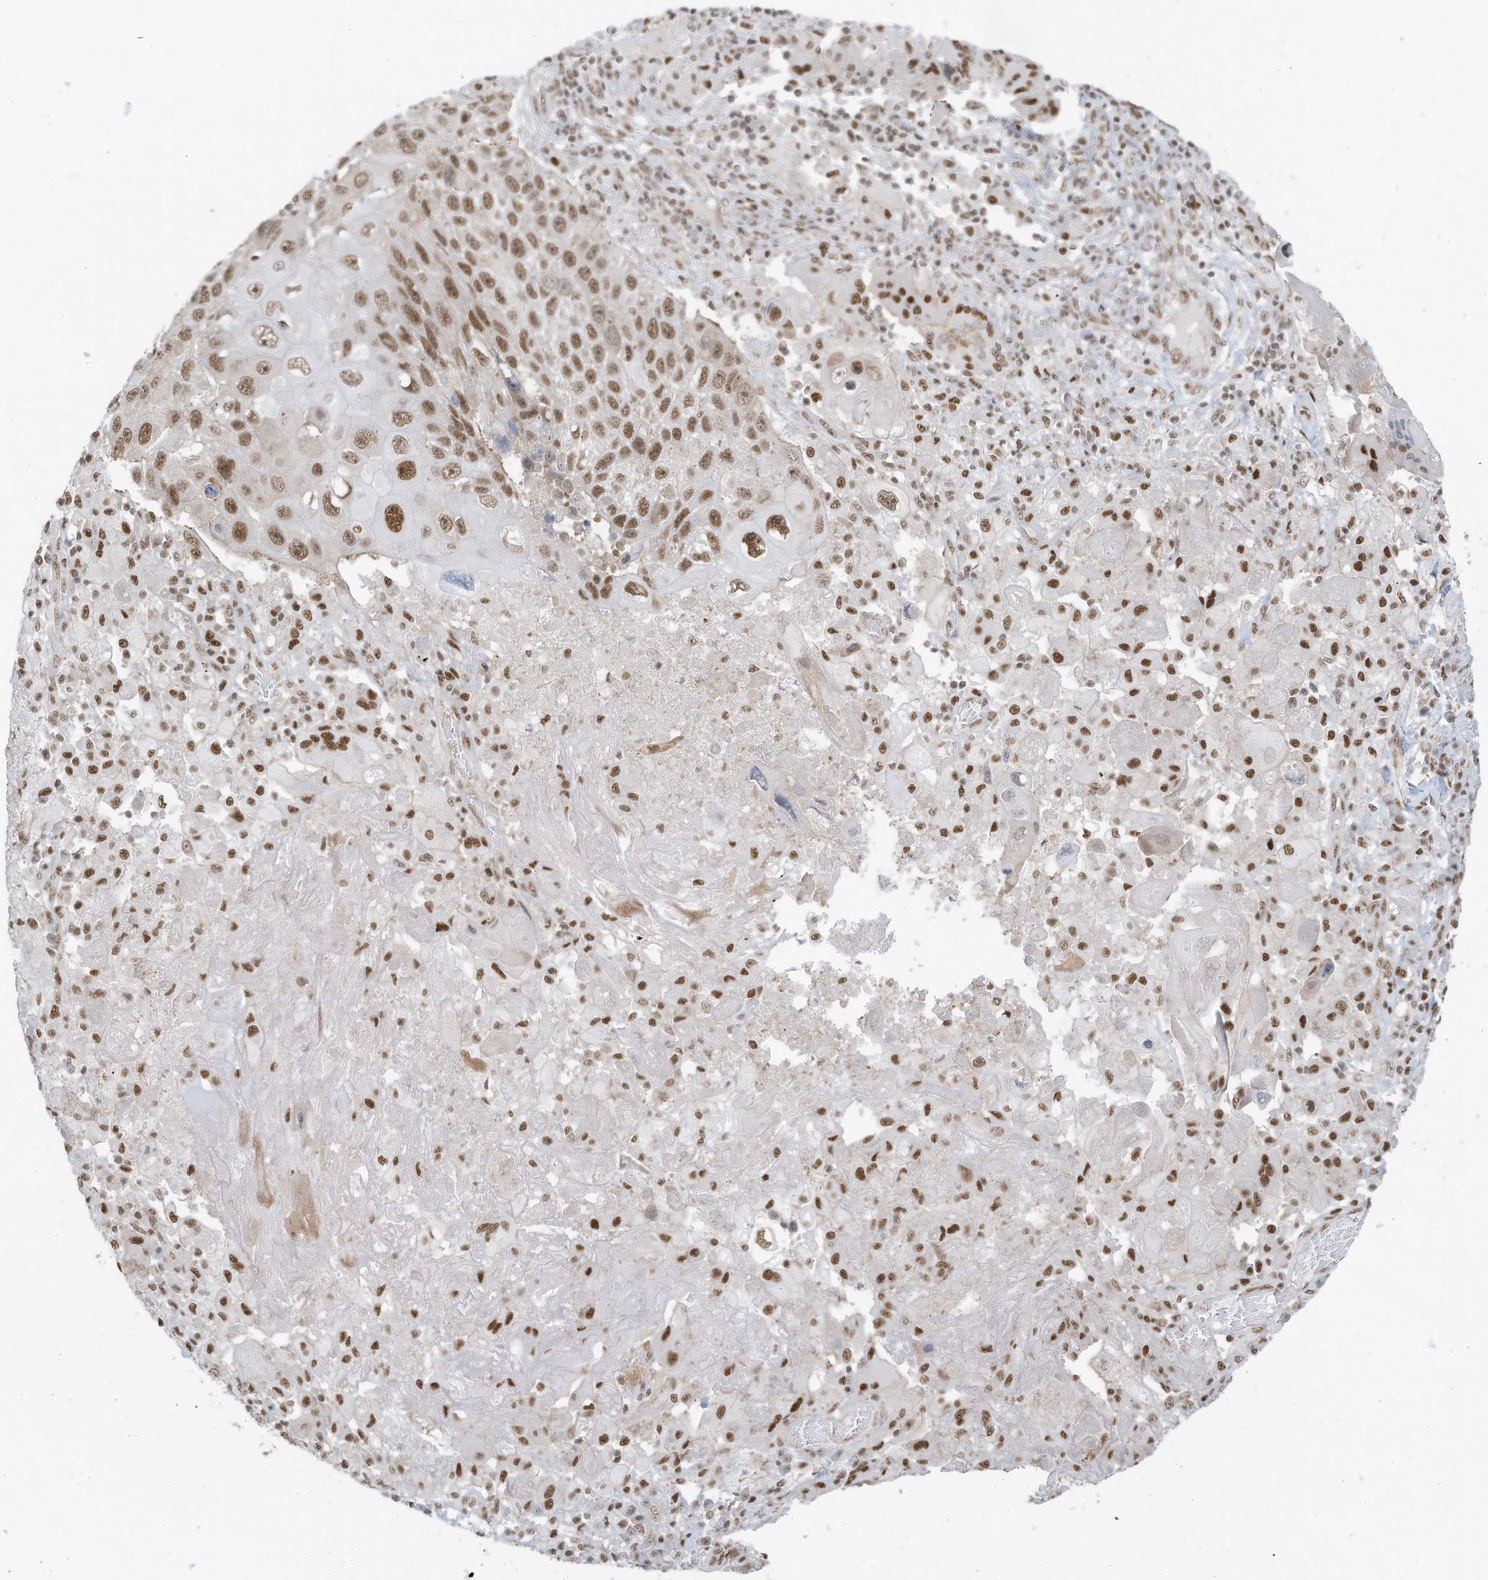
{"staining": {"intensity": "moderate", "quantity": ">75%", "location": "nuclear"}, "tissue": "lung cancer", "cell_type": "Tumor cells", "image_type": "cancer", "snomed": [{"axis": "morphology", "description": "Squamous cell carcinoma, NOS"}, {"axis": "topography", "description": "Lung"}], "caption": "Lung squamous cell carcinoma was stained to show a protein in brown. There is medium levels of moderate nuclear expression in about >75% of tumor cells.", "gene": "DBR1", "patient": {"sex": "male", "age": 61}}